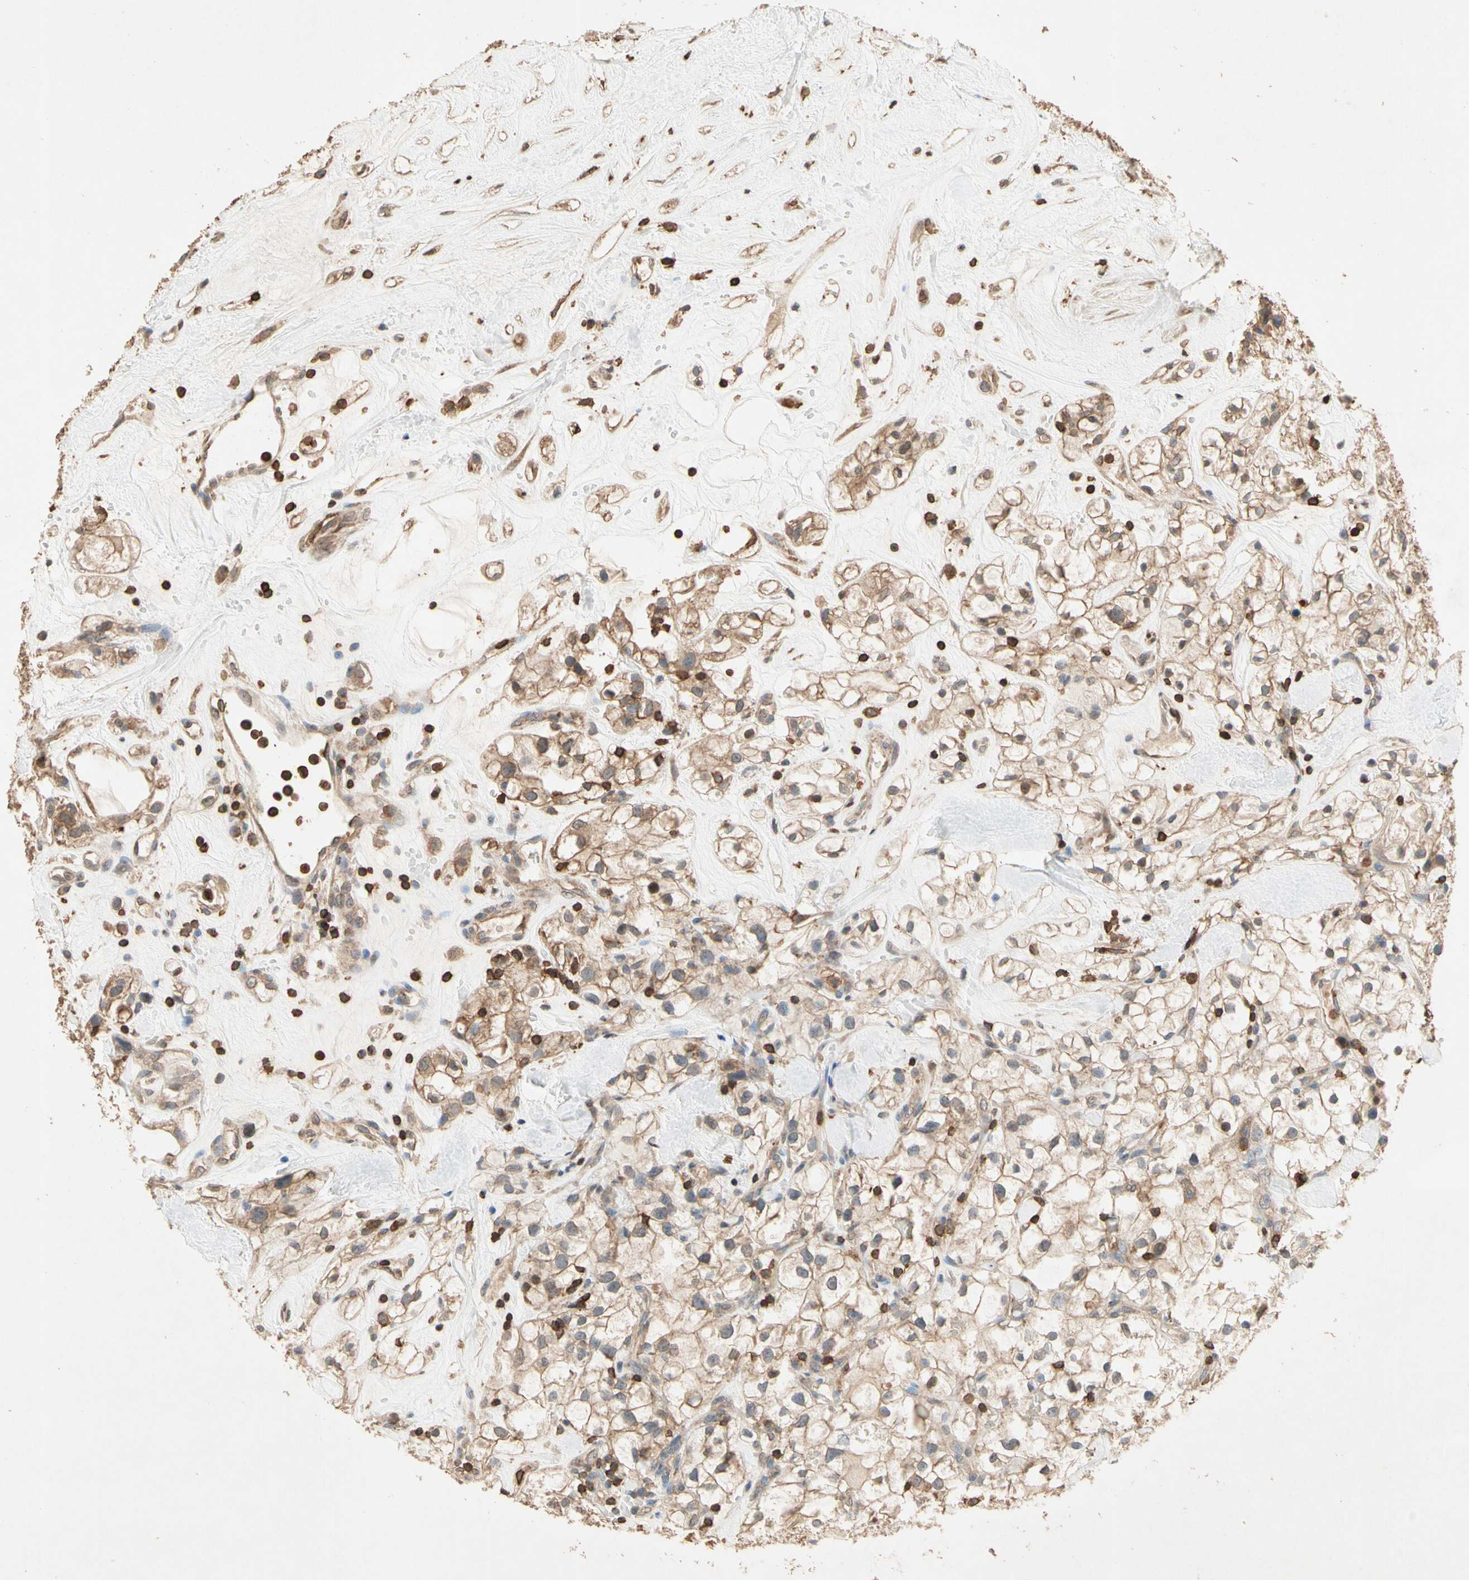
{"staining": {"intensity": "weak", "quantity": ">75%", "location": "cytoplasmic/membranous"}, "tissue": "renal cancer", "cell_type": "Tumor cells", "image_type": "cancer", "snomed": [{"axis": "morphology", "description": "Adenocarcinoma, NOS"}, {"axis": "topography", "description": "Kidney"}], "caption": "Approximately >75% of tumor cells in human renal adenocarcinoma show weak cytoplasmic/membranous protein positivity as visualized by brown immunohistochemical staining.", "gene": "MAP3K10", "patient": {"sex": "female", "age": 60}}